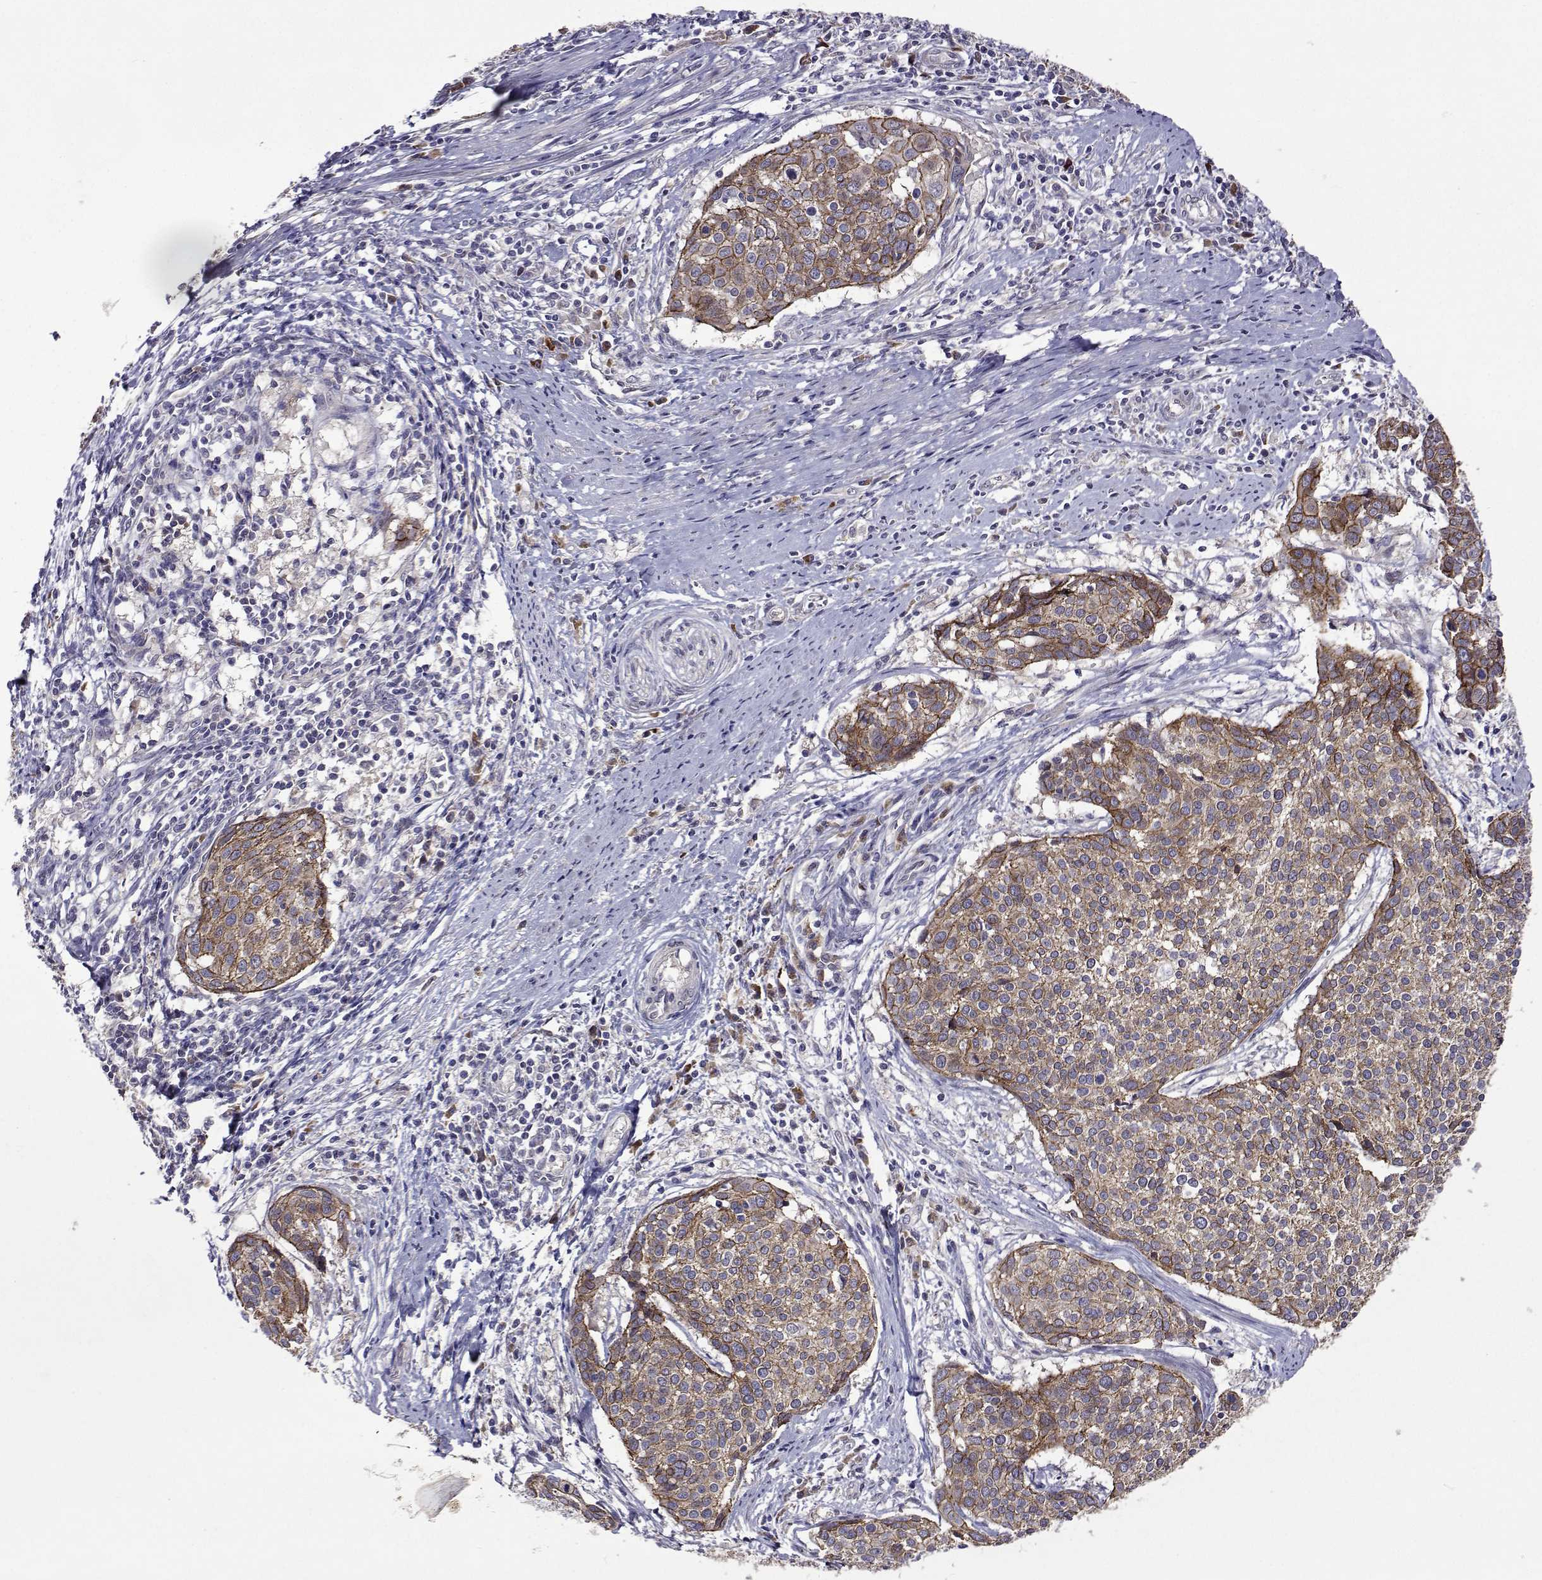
{"staining": {"intensity": "weak", "quantity": ">75%", "location": "cytoplasmic/membranous"}, "tissue": "cervical cancer", "cell_type": "Tumor cells", "image_type": "cancer", "snomed": [{"axis": "morphology", "description": "Squamous cell carcinoma, NOS"}, {"axis": "topography", "description": "Cervix"}], "caption": "Immunohistochemical staining of cervical cancer (squamous cell carcinoma) shows low levels of weak cytoplasmic/membranous expression in approximately >75% of tumor cells.", "gene": "TARBP2", "patient": {"sex": "female", "age": 39}}